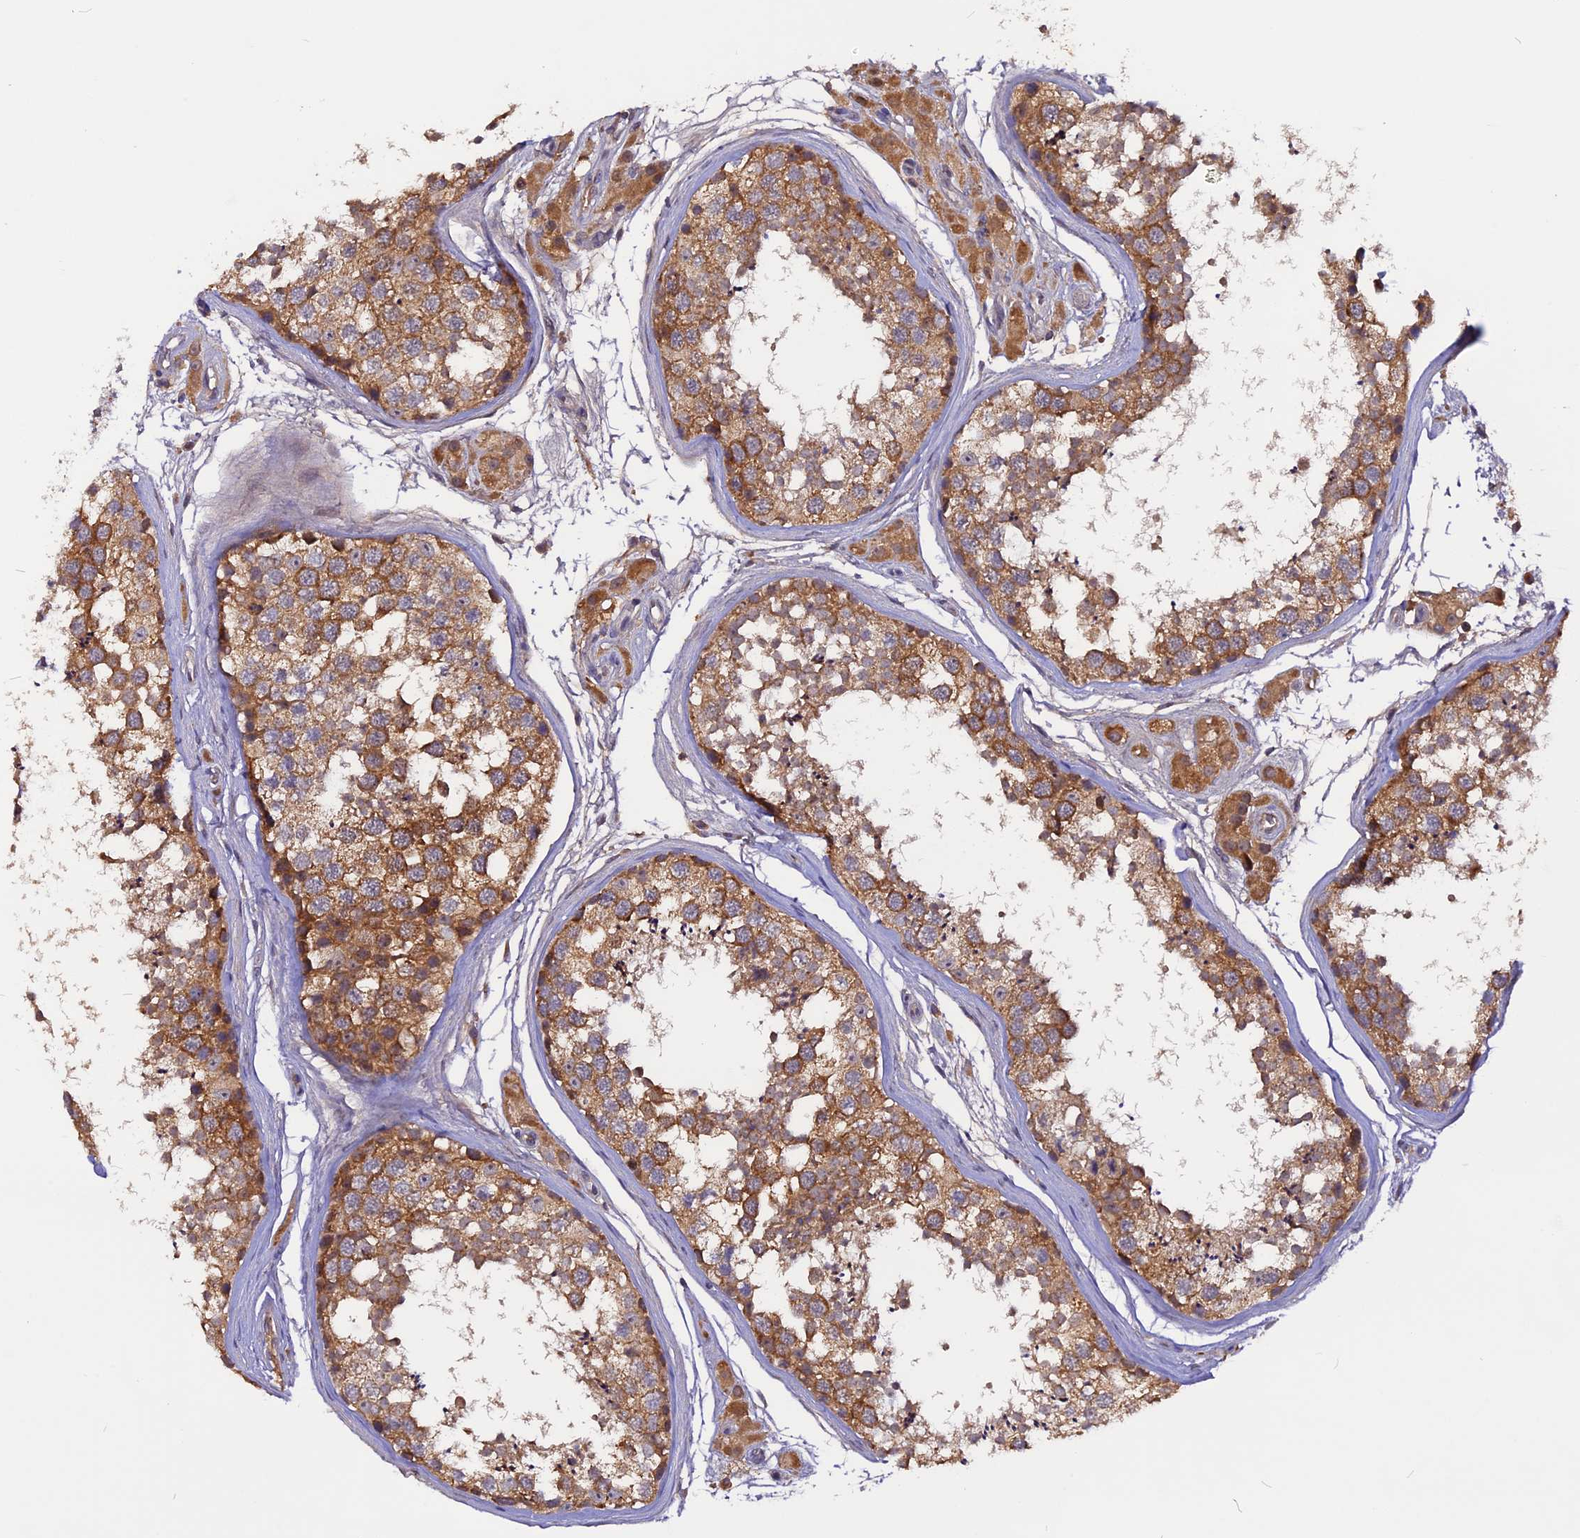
{"staining": {"intensity": "moderate", "quantity": ">75%", "location": "cytoplasmic/membranous"}, "tissue": "testis", "cell_type": "Cells in seminiferous ducts", "image_type": "normal", "snomed": [{"axis": "morphology", "description": "Normal tissue, NOS"}, {"axis": "topography", "description": "Testis"}], "caption": "A brown stain shows moderate cytoplasmic/membranous positivity of a protein in cells in seminiferous ducts of normal human testis.", "gene": "MARK4", "patient": {"sex": "male", "age": 56}}